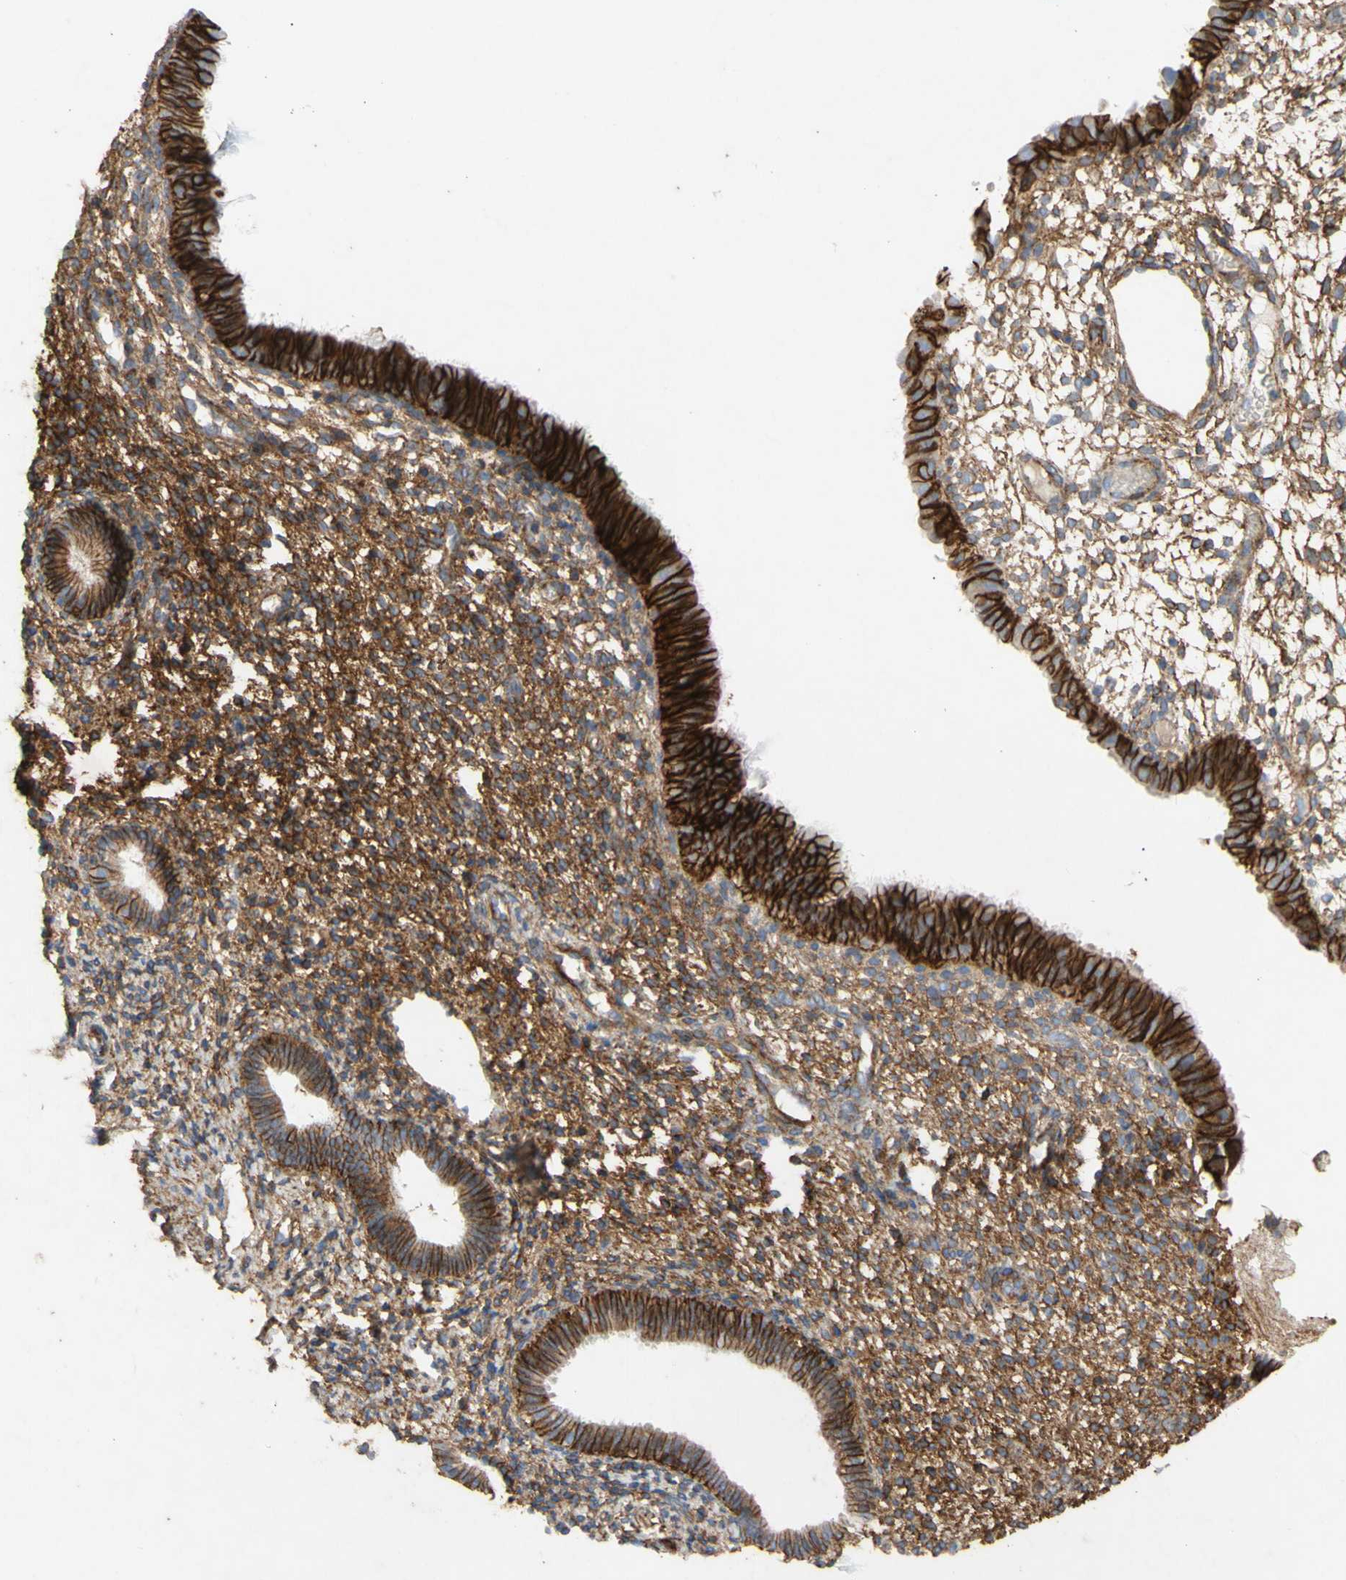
{"staining": {"intensity": "moderate", "quantity": ">75%", "location": "cytoplasmic/membranous"}, "tissue": "endometrium", "cell_type": "Cells in endometrial stroma", "image_type": "normal", "snomed": [{"axis": "morphology", "description": "Normal tissue, NOS"}, {"axis": "topography", "description": "Endometrium"}], "caption": "The photomicrograph reveals immunohistochemical staining of normal endometrium. There is moderate cytoplasmic/membranous positivity is identified in approximately >75% of cells in endometrial stroma.", "gene": "ATP2A3", "patient": {"sex": "female", "age": 61}}